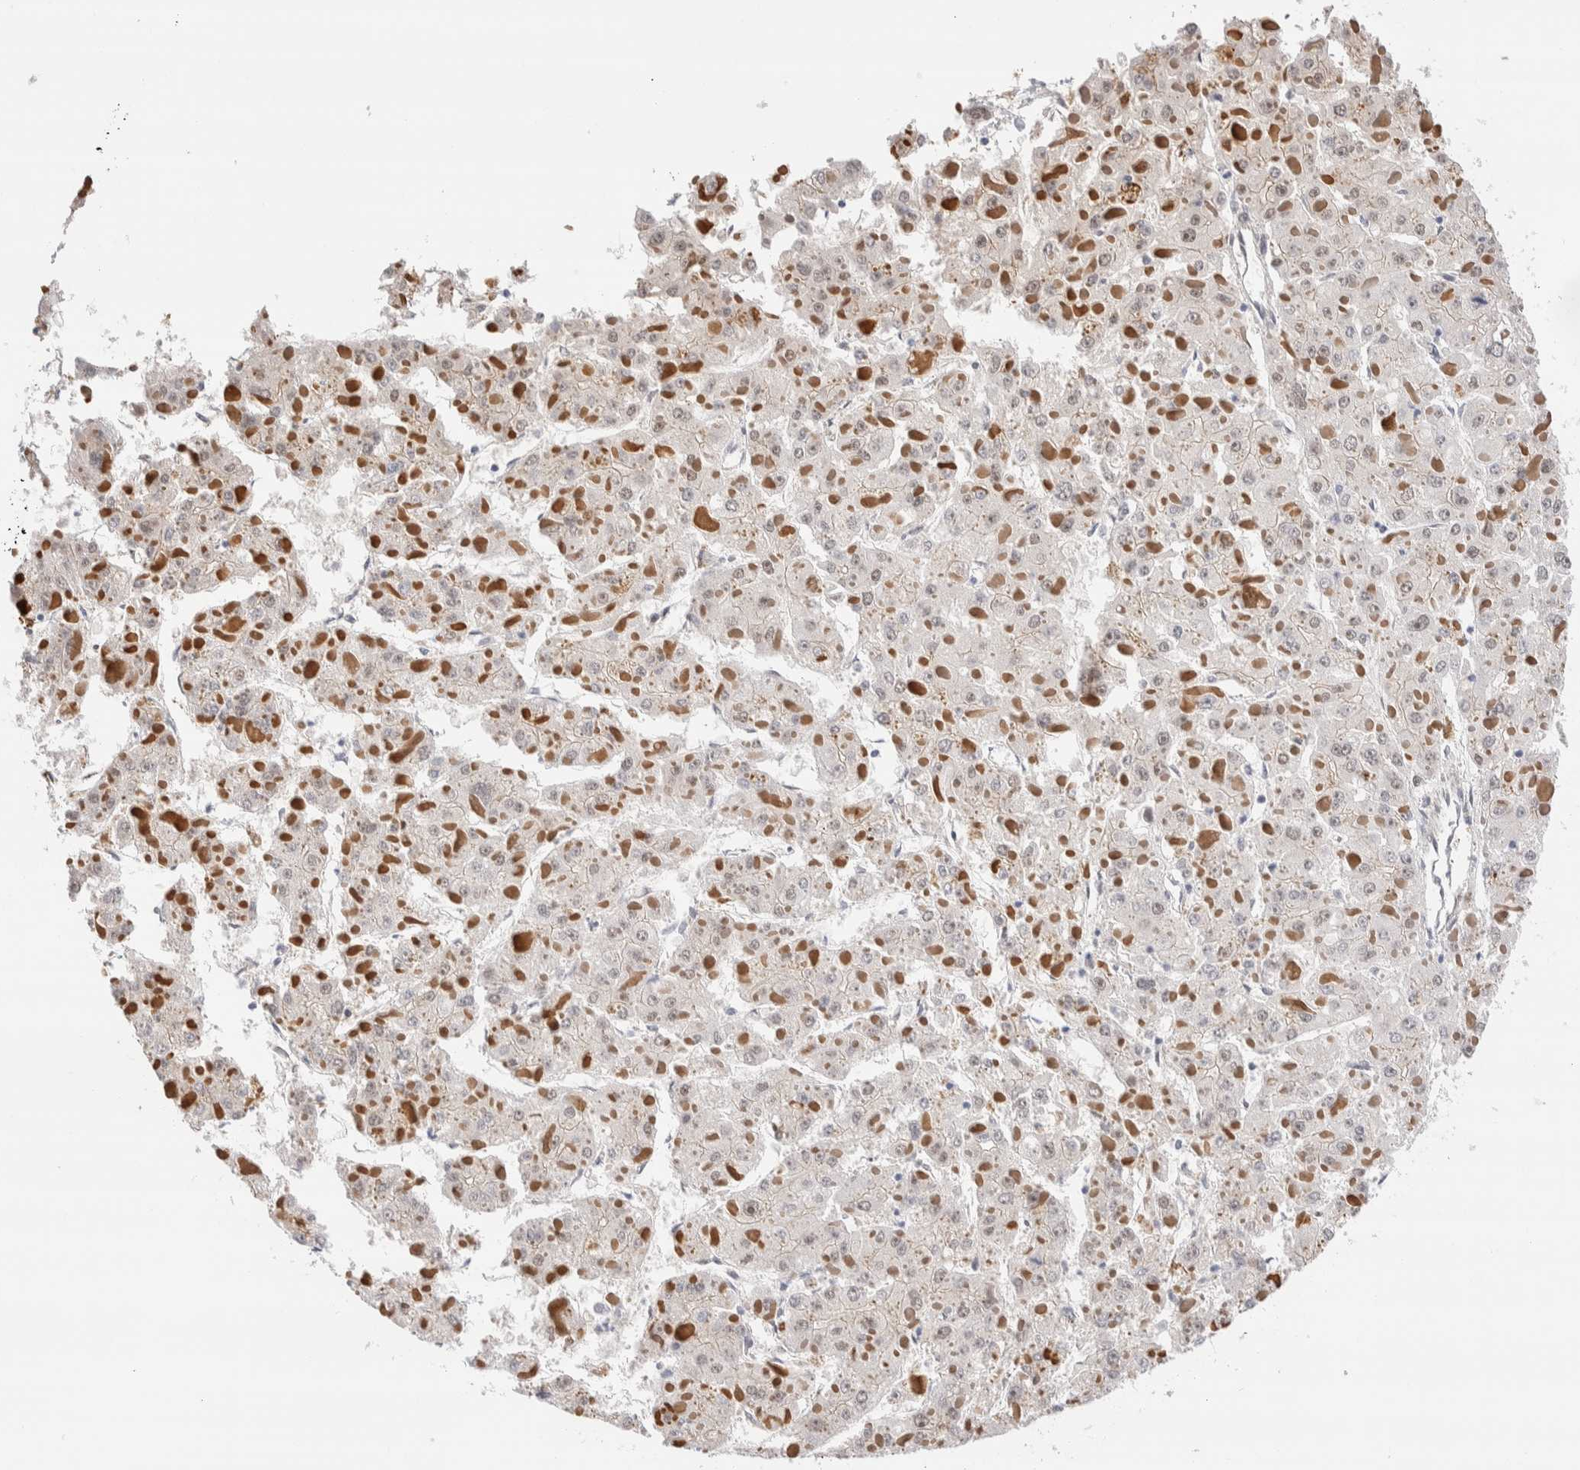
{"staining": {"intensity": "moderate", "quantity": ">75%", "location": "cytoplasmic/membranous,nuclear"}, "tissue": "liver cancer", "cell_type": "Tumor cells", "image_type": "cancer", "snomed": [{"axis": "morphology", "description": "Carcinoma, Hepatocellular, NOS"}, {"axis": "topography", "description": "Liver"}], "caption": "Liver cancer stained with a protein marker displays moderate staining in tumor cells.", "gene": "NSMAF", "patient": {"sex": "female", "age": 73}}